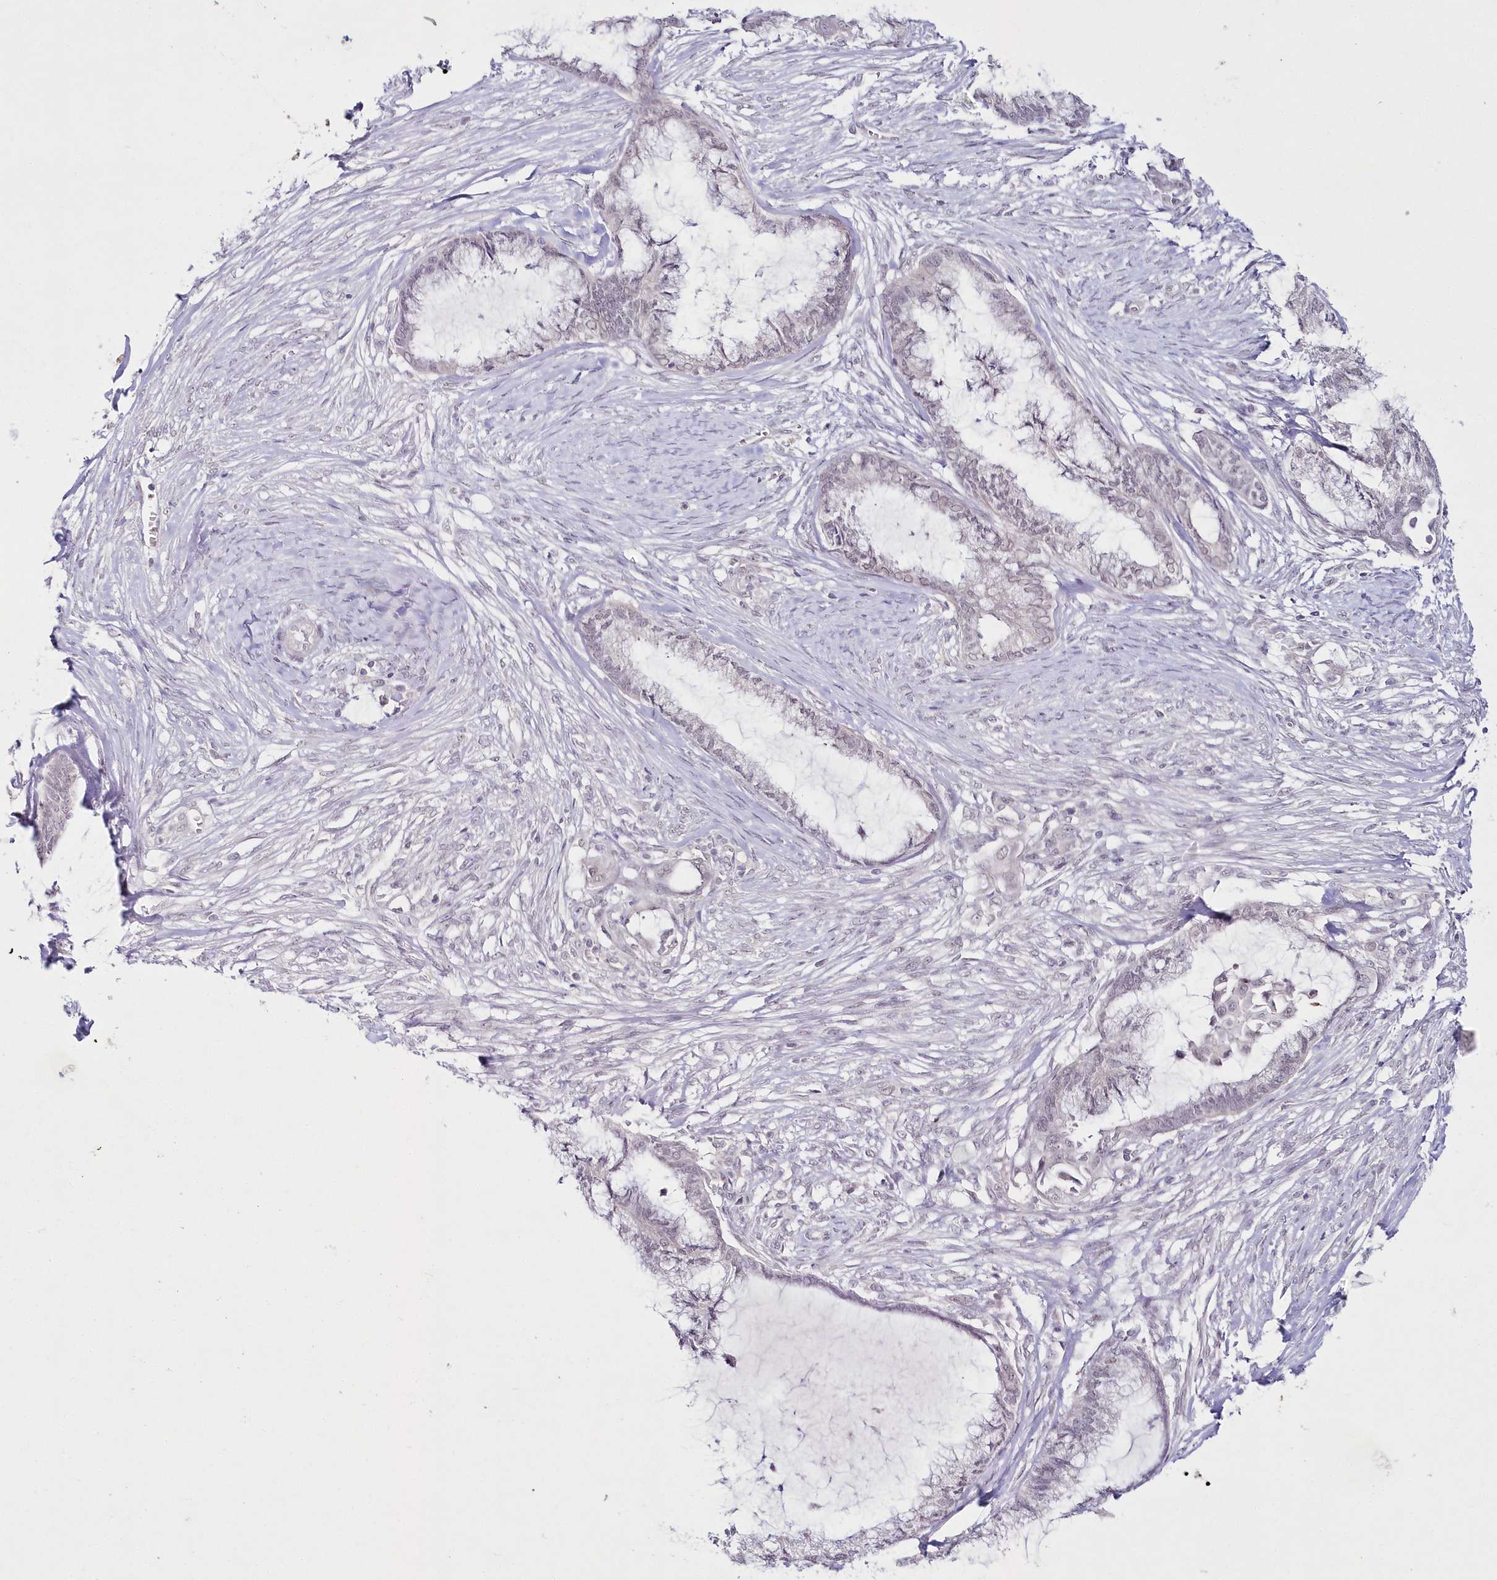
{"staining": {"intensity": "negative", "quantity": "none", "location": "none"}, "tissue": "endometrial cancer", "cell_type": "Tumor cells", "image_type": "cancer", "snomed": [{"axis": "morphology", "description": "Adenocarcinoma, NOS"}, {"axis": "topography", "description": "Endometrium"}], "caption": "Human endometrial adenocarcinoma stained for a protein using IHC demonstrates no expression in tumor cells.", "gene": "HYCC2", "patient": {"sex": "female", "age": 86}}